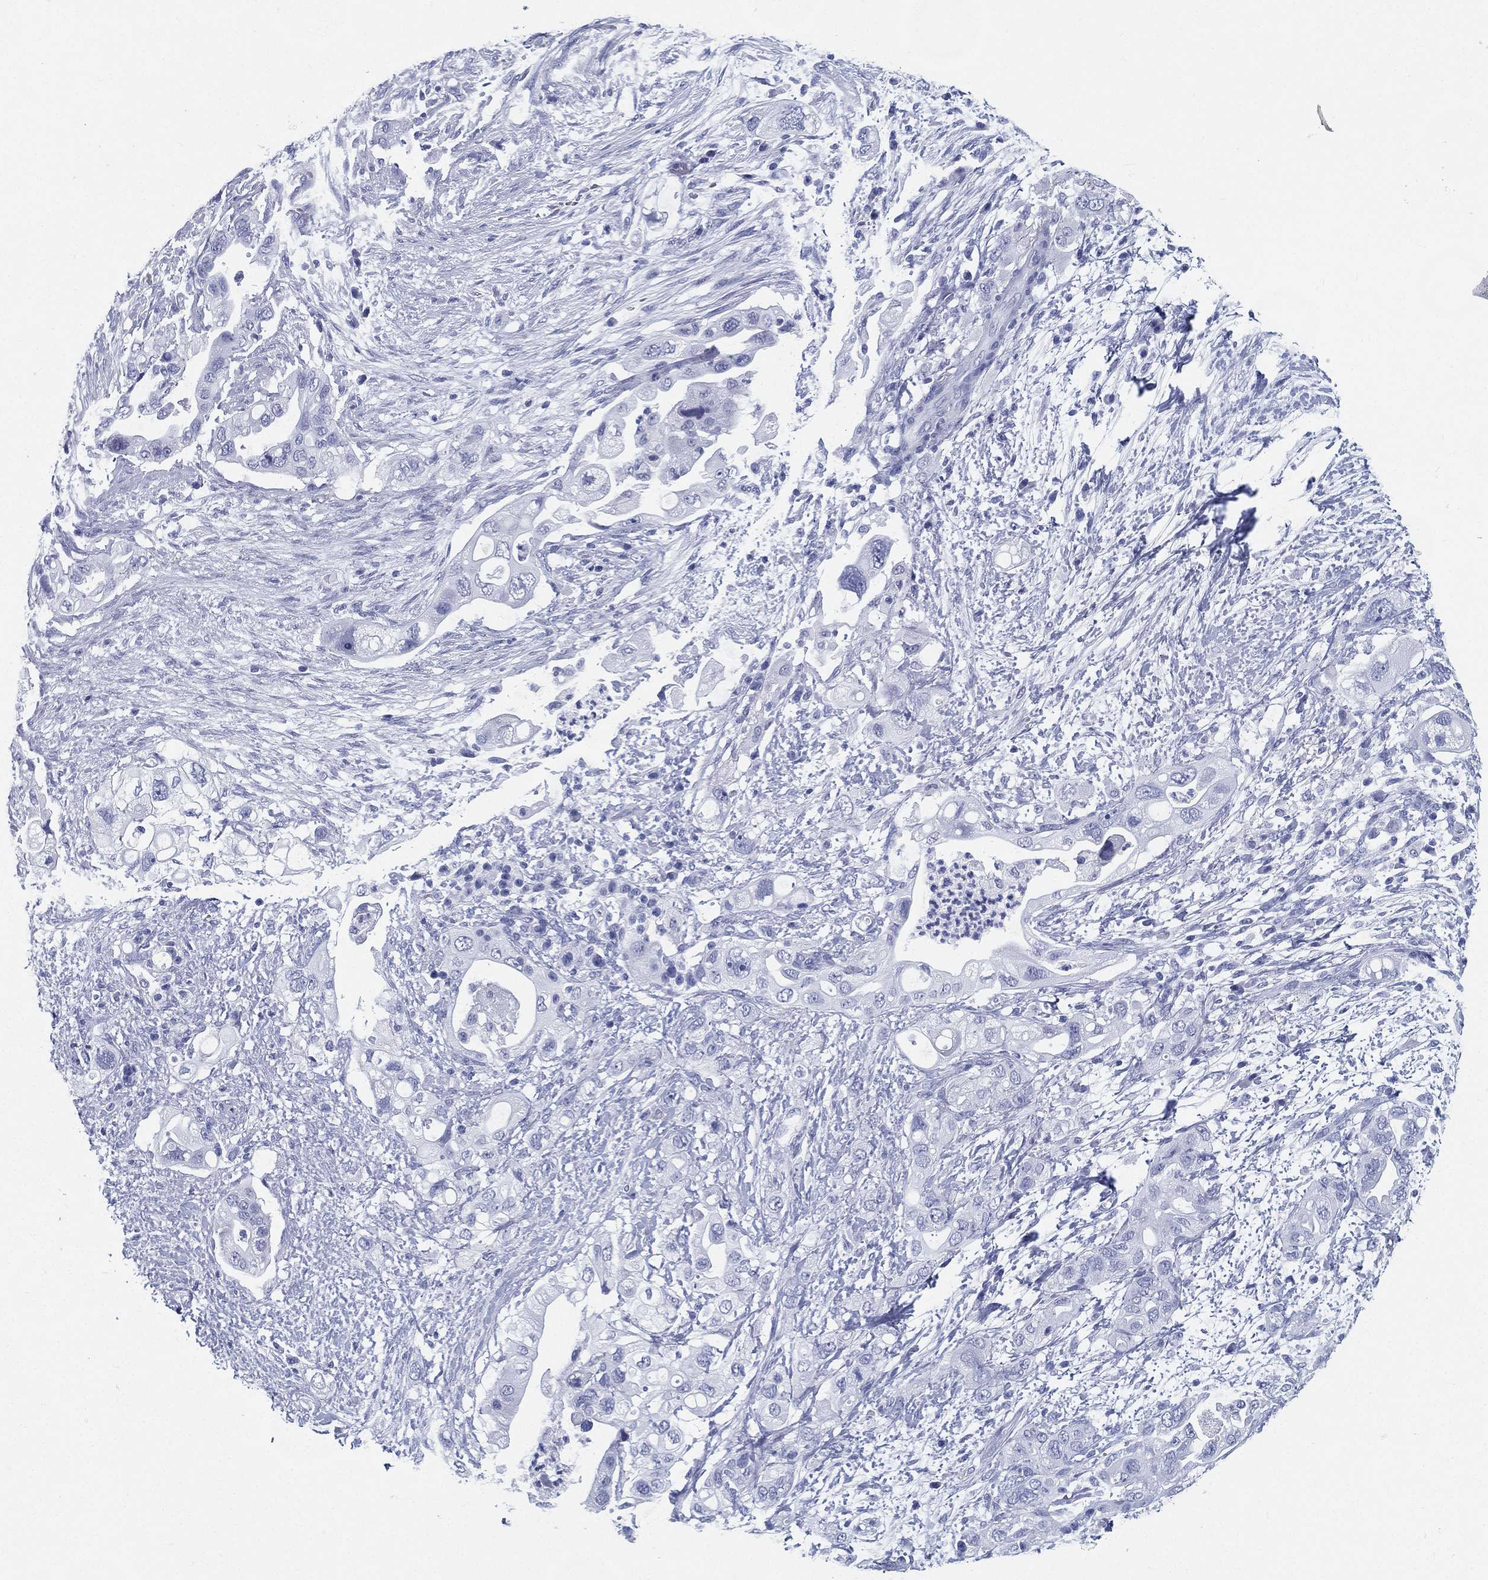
{"staining": {"intensity": "negative", "quantity": "none", "location": "none"}, "tissue": "pancreatic cancer", "cell_type": "Tumor cells", "image_type": "cancer", "snomed": [{"axis": "morphology", "description": "Adenocarcinoma, NOS"}, {"axis": "topography", "description": "Pancreas"}], "caption": "Protein analysis of pancreatic cancer shows no significant positivity in tumor cells.", "gene": "ATP1B2", "patient": {"sex": "female", "age": 72}}